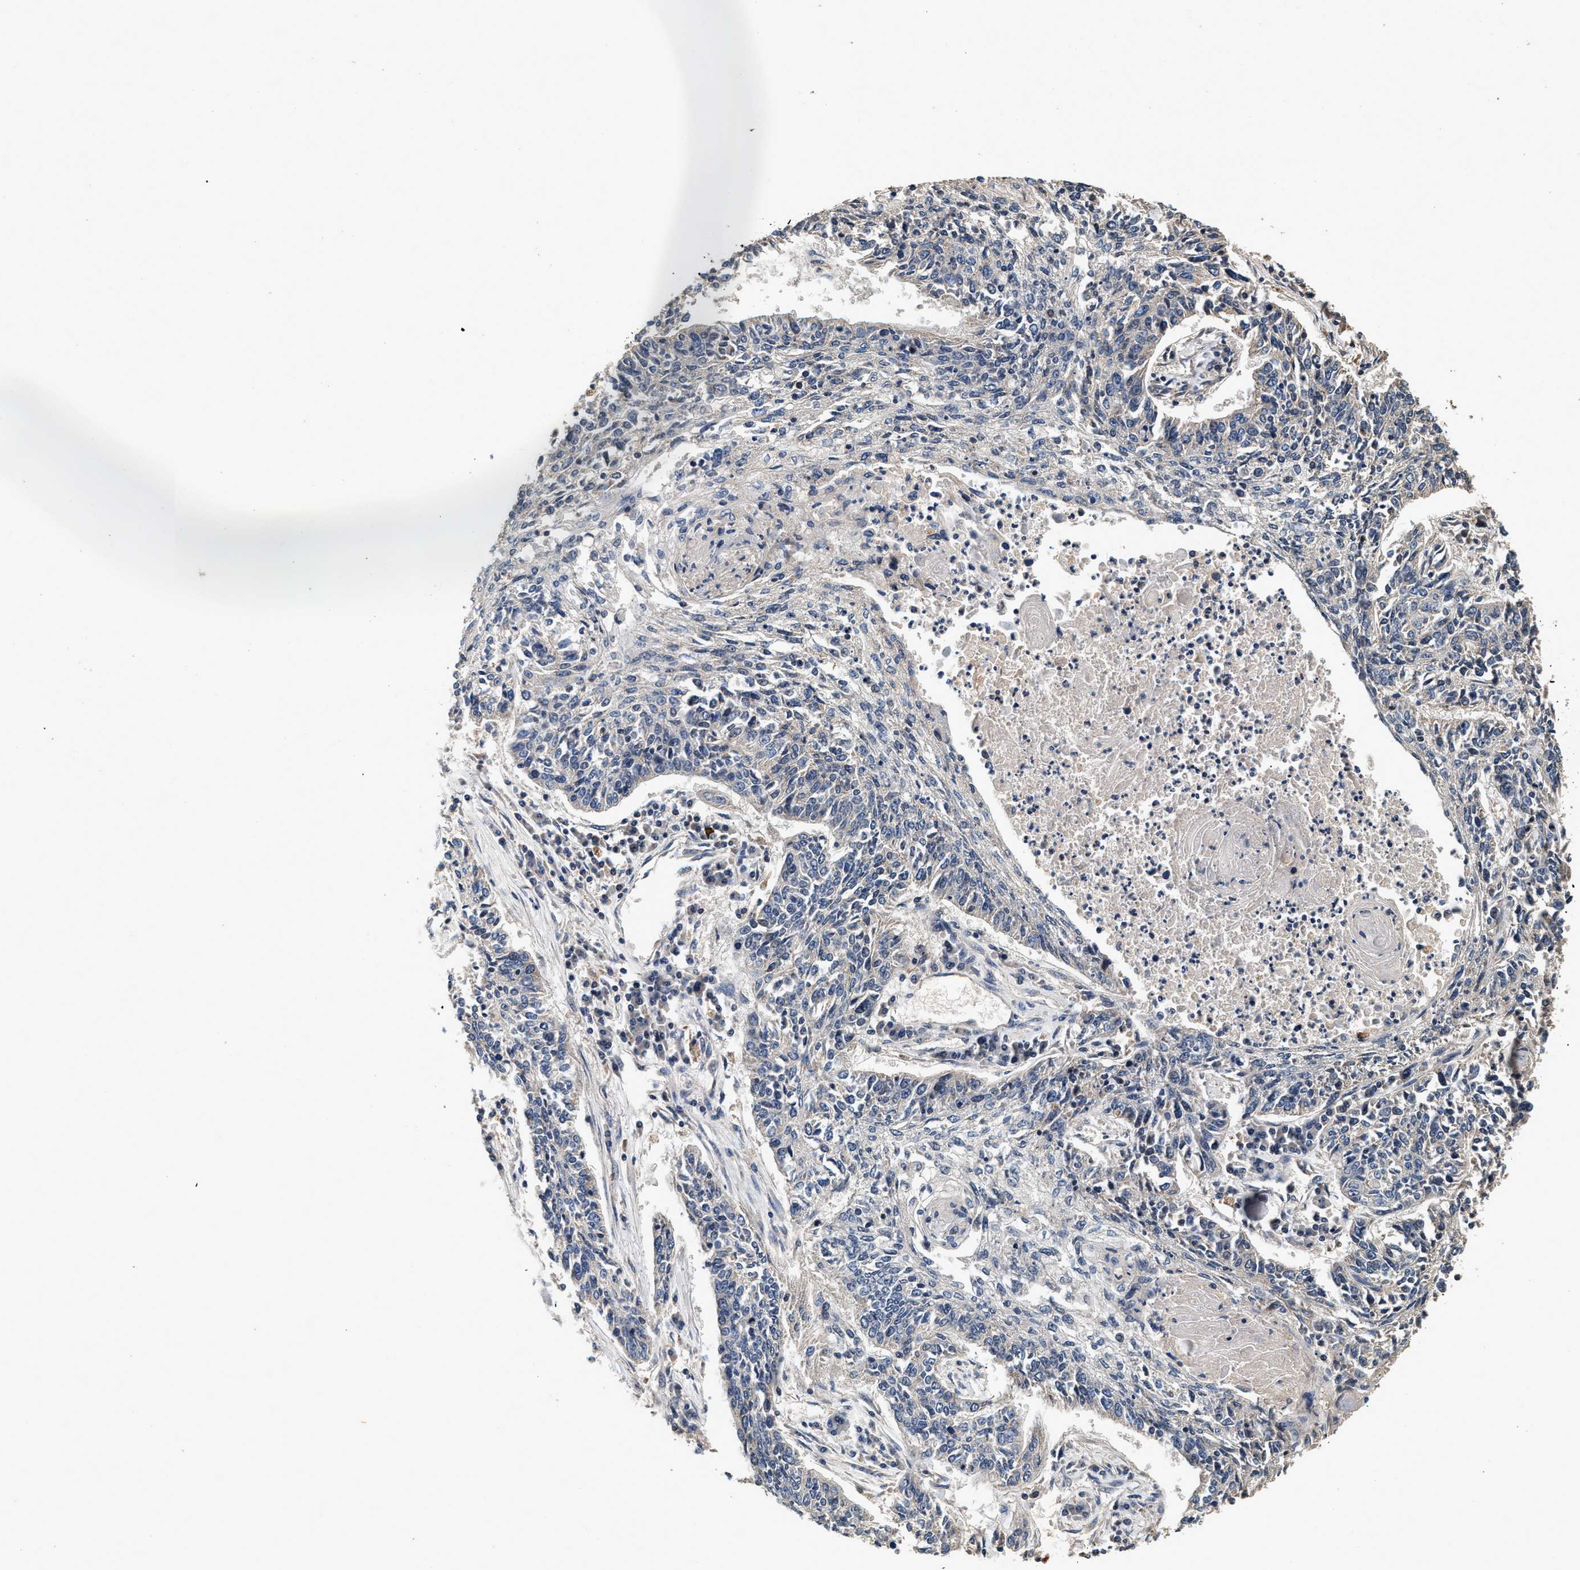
{"staining": {"intensity": "negative", "quantity": "none", "location": "none"}, "tissue": "lung cancer", "cell_type": "Tumor cells", "image_type": "cancer", "snomed": [{"axis": "morphology", "description": "Normal tissue, NOS"}, {"axis": "morphology", "description": "Squamous cell carcinoma, NOS"}, {"axis": "topography", "description": "Cartilage tissue"}, {"axis": "topography", "description": "Bronchus"}, {"axis": "topography", "description": "Lung"}], "caption": "High magnification brightfield microscopy of lung cancer (squamous cell carcinoma) stained with DAB (brown) and counterstained with hematoxylin (blue): tumor cells show no significant expression.", "gene": "PTGR3", "patient": {"sex": "female", "age": 49}}